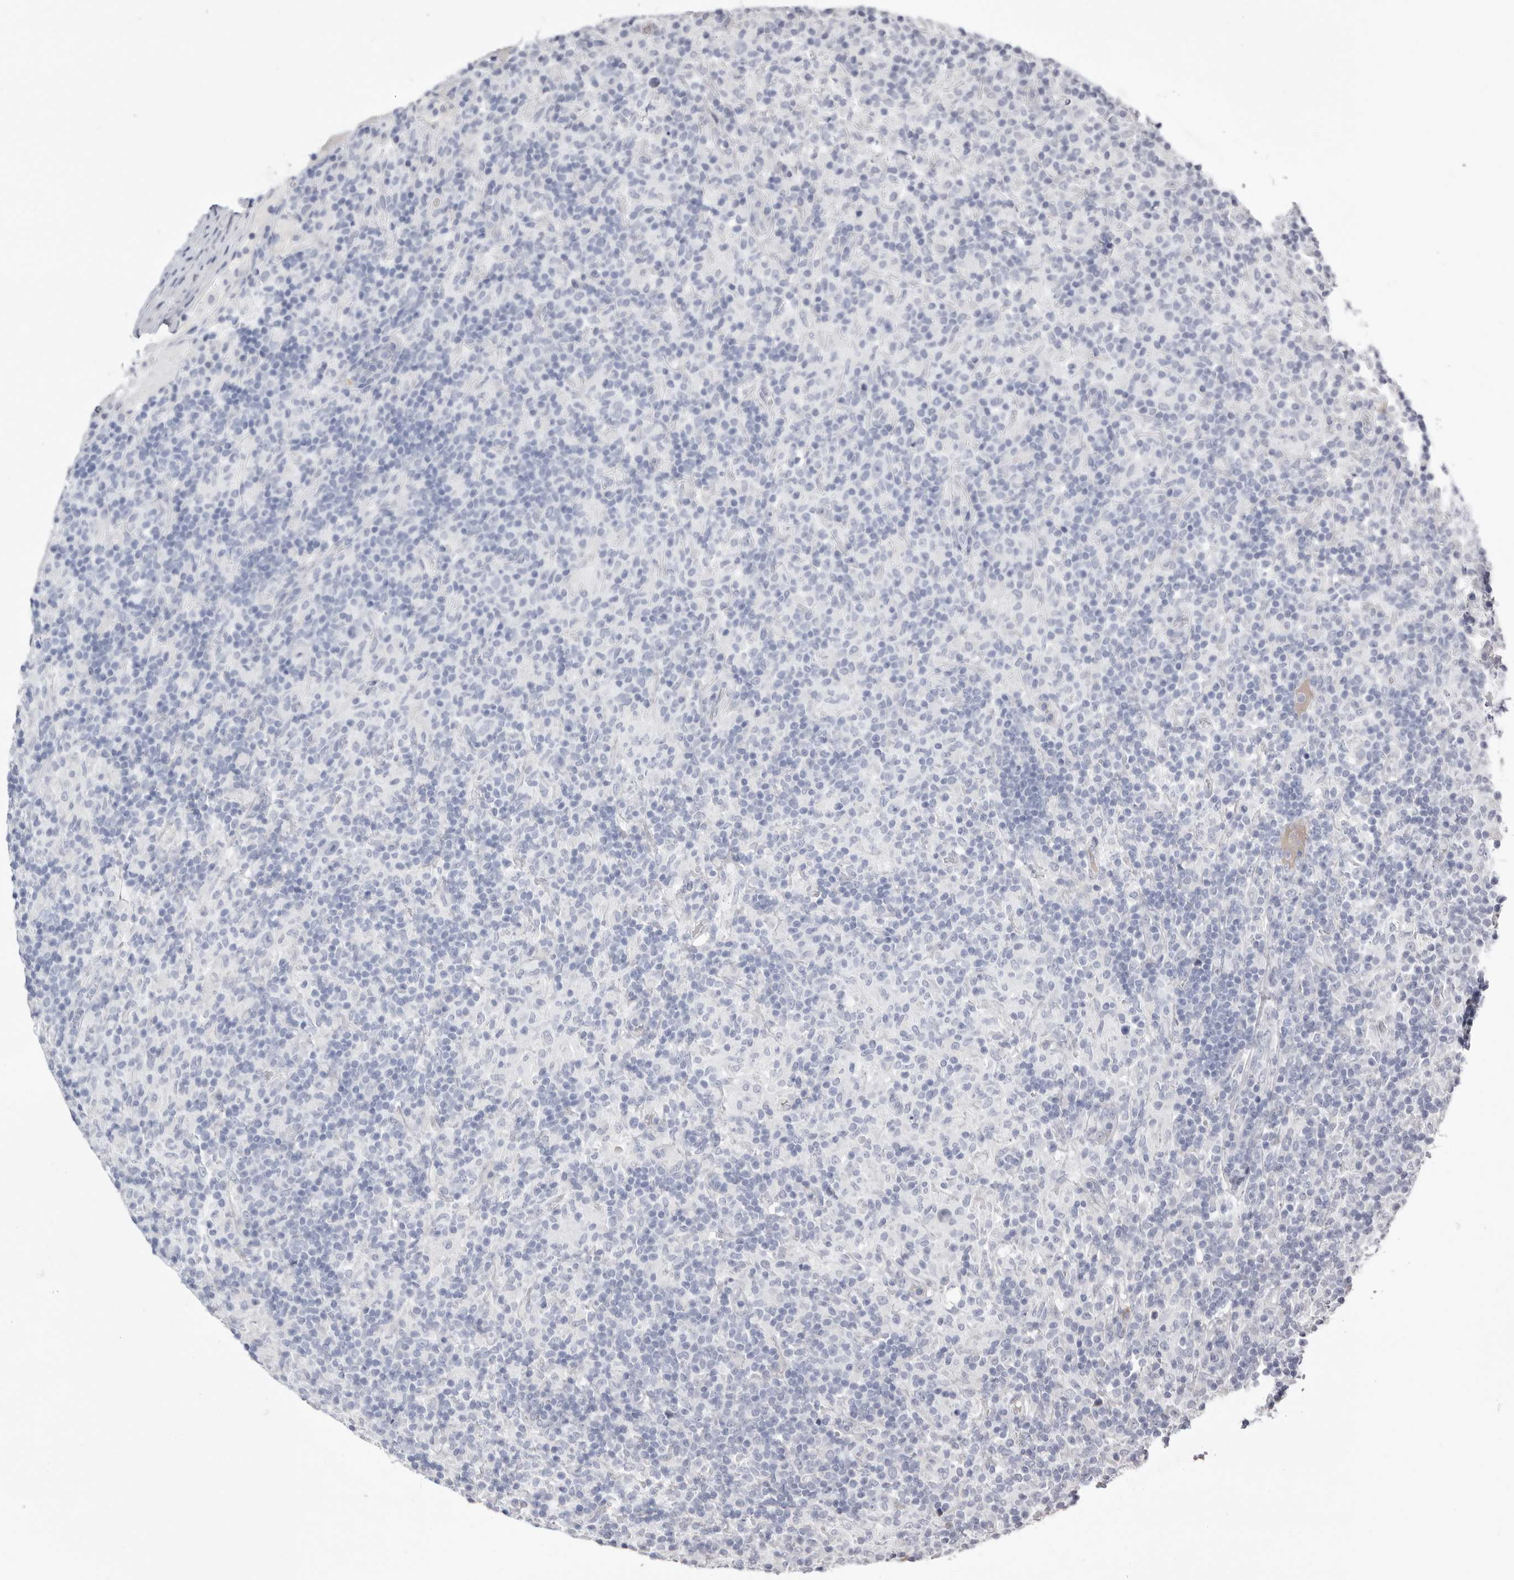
{"staining": {"intensity": "negative", "quantity": "none", "location": "none"}, "tissue": "lymphoma", "cell_type": "Tumor cells", "image_type": "cancer", "snomed": [{"axis": "morphology", "description": "Hodgkin's disease, NOS"}, {"axis": "topography", "description": "Lymph node"}], "caption": "An IHC photomicrograph of lymphoma is shown. There is no staining in tumor cells of lymphoma. The staining was performed using DAB to visualize the protein expression in brown, while the nuclei were stained in blue with hematoxylin (Magnification: 20x).", "gene": "LPO", "patient": {"sex": "male", "age": 70}}